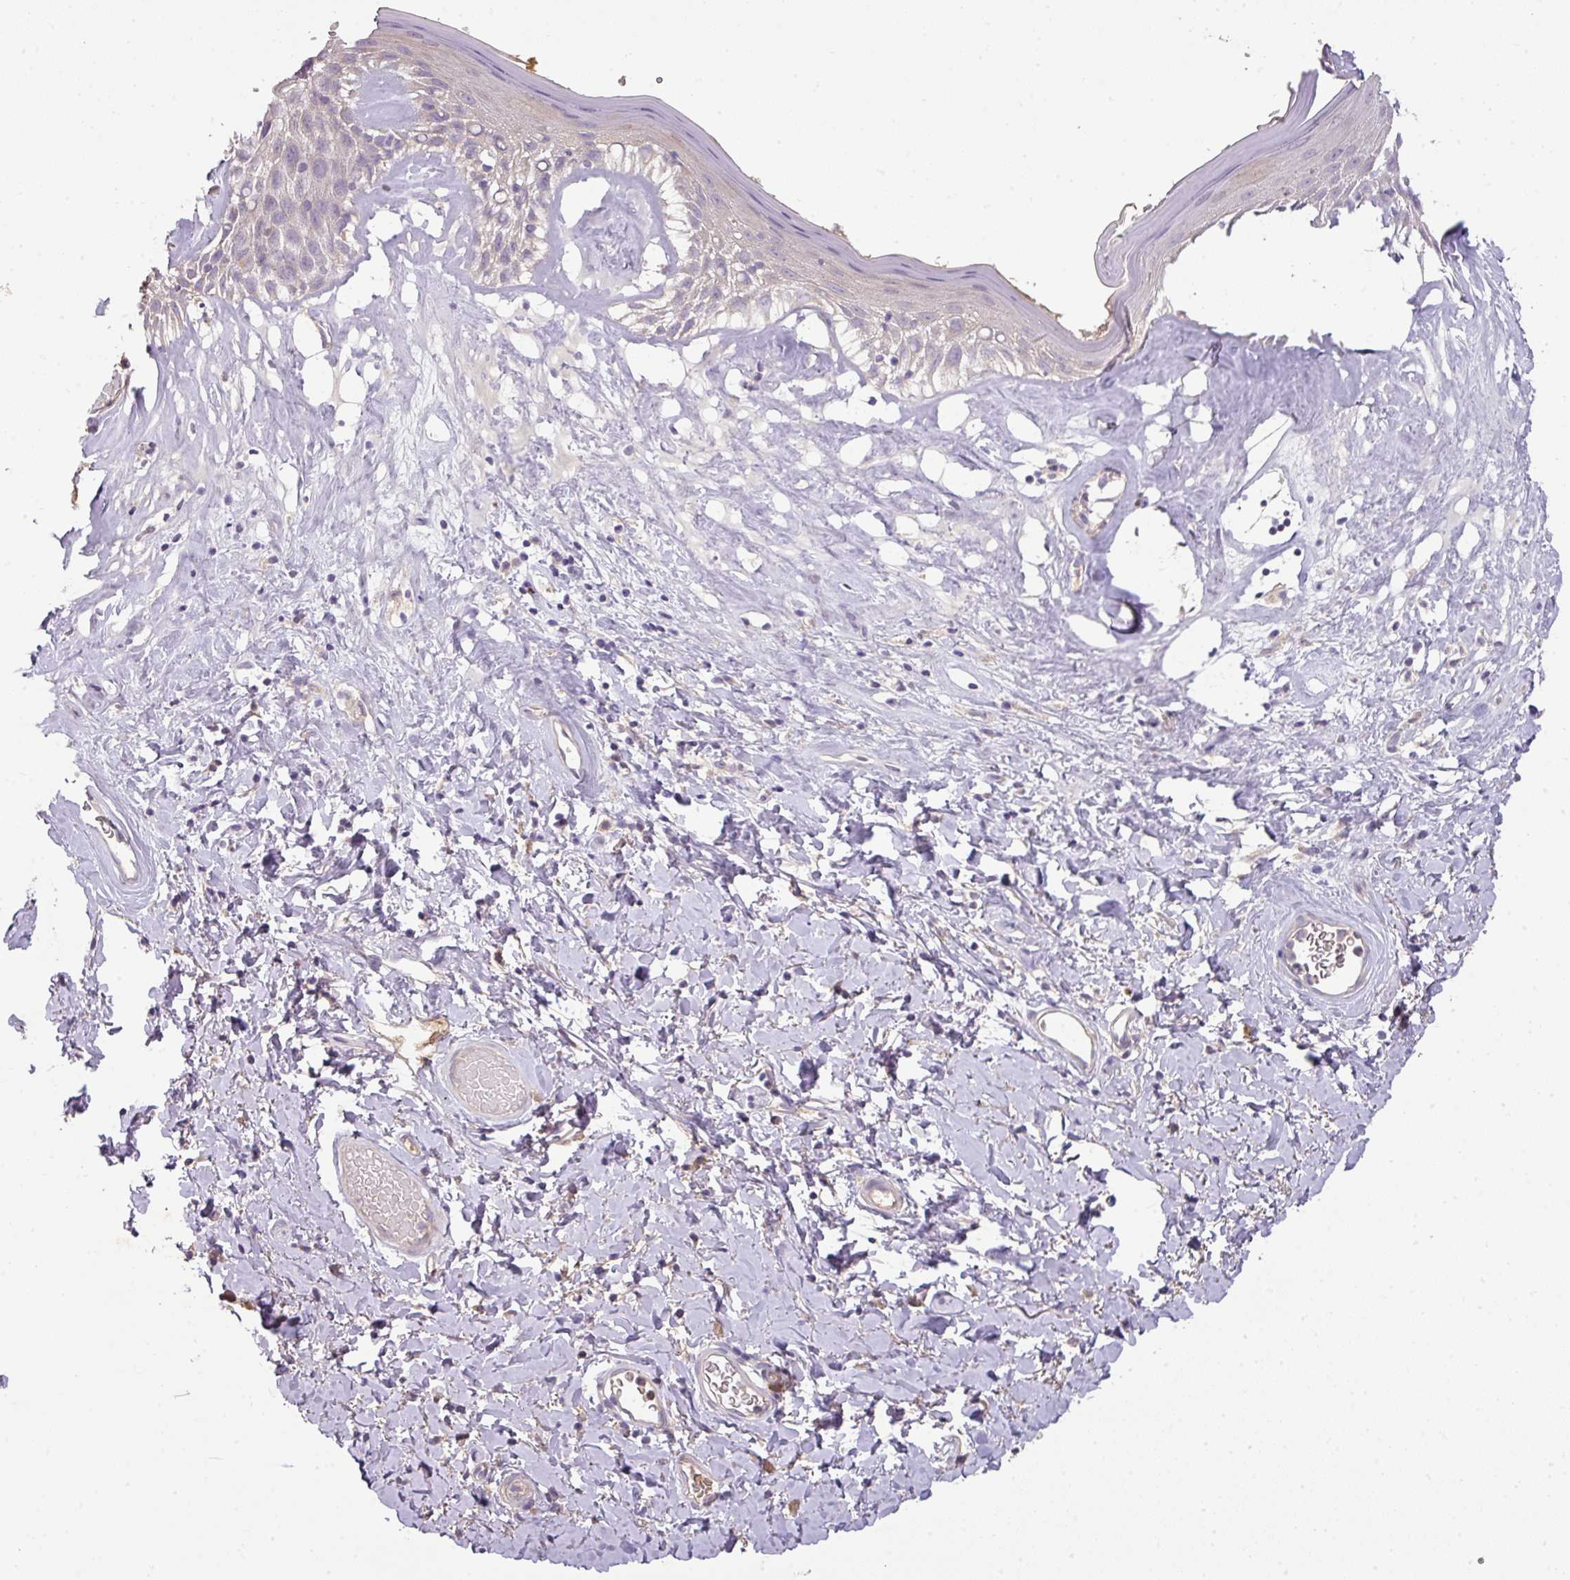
{"staining": {"intensity": "negative", "quantity": "none", "location": "none"}, "tissue": "skin", "cell_type": "Epidermal cells", "image_type": "normal", "snomed": [{"axis": "morphology", "description": "Normal tissue, NOS"}, {"axis": "morphology", "description": "Inflammation, NOS"}, {"axis": "topography", "description": "Vulva"}], "caption": "This is an immunohistochemistry (IHC) photomicrograph of normal human skin. There is no expression in epidermal cells.", "gene": "ZNF266", "patient": {"sex": "female", "age": 86}}